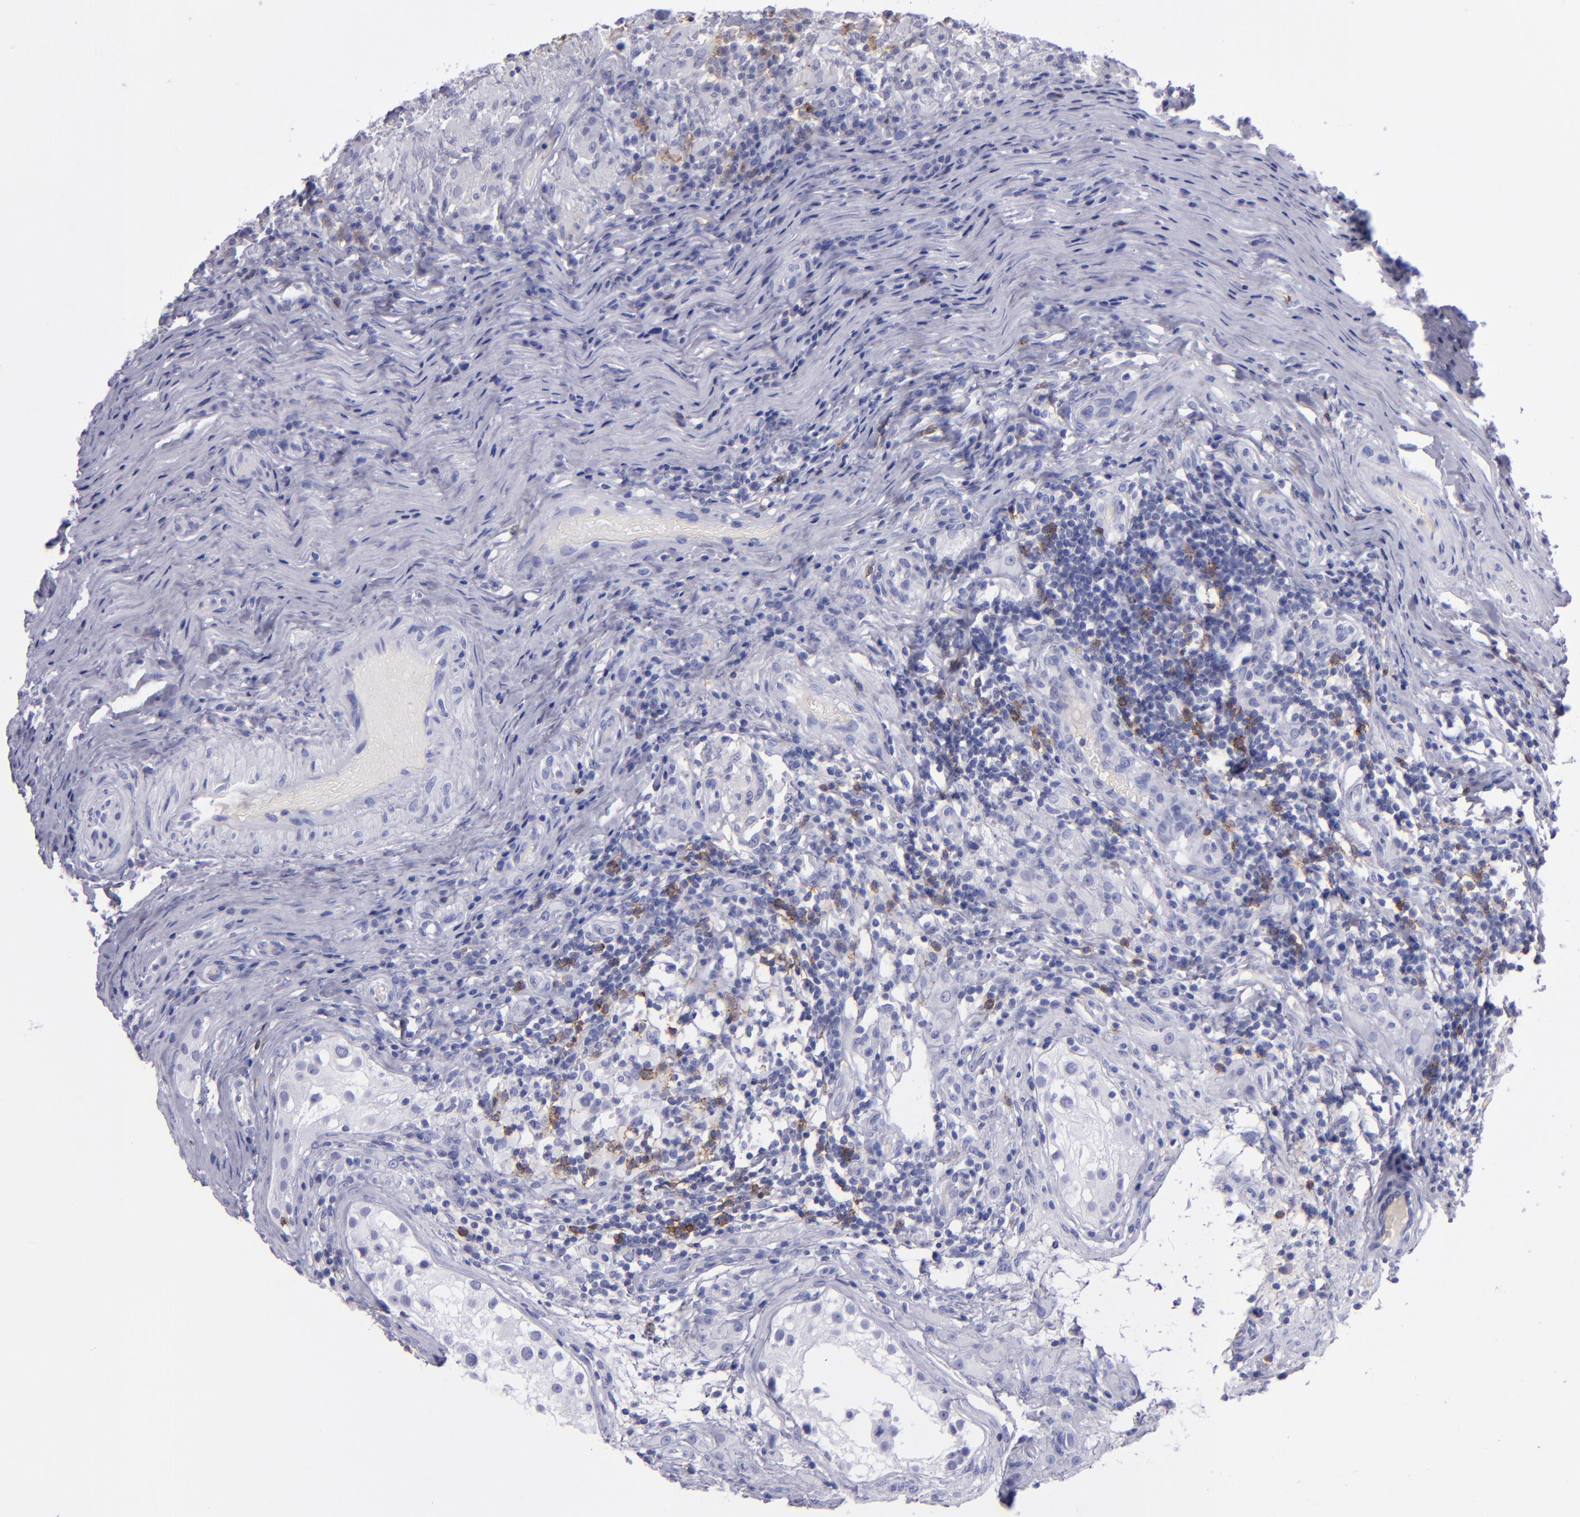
{"staining": {"intensity": "negative", "quantity": "none", "location": "none"}, "tissue": "testis cancer", "cell_type": "Tumor cells", "image_type": "cancer", "snomed": [{"axis": "morphology", "description": "Seminoma, NOS"}, {"axis": "topography", "description": "Testis"}], "caption": "An immunohistochemistry (IHC) photomicrograph of testis cancer (seminoma) is shown. There is no staining in tumor cells of testis cancer (seminoma).", "gene": "CD37", "patient": {"sex": "male", "age": 34}}